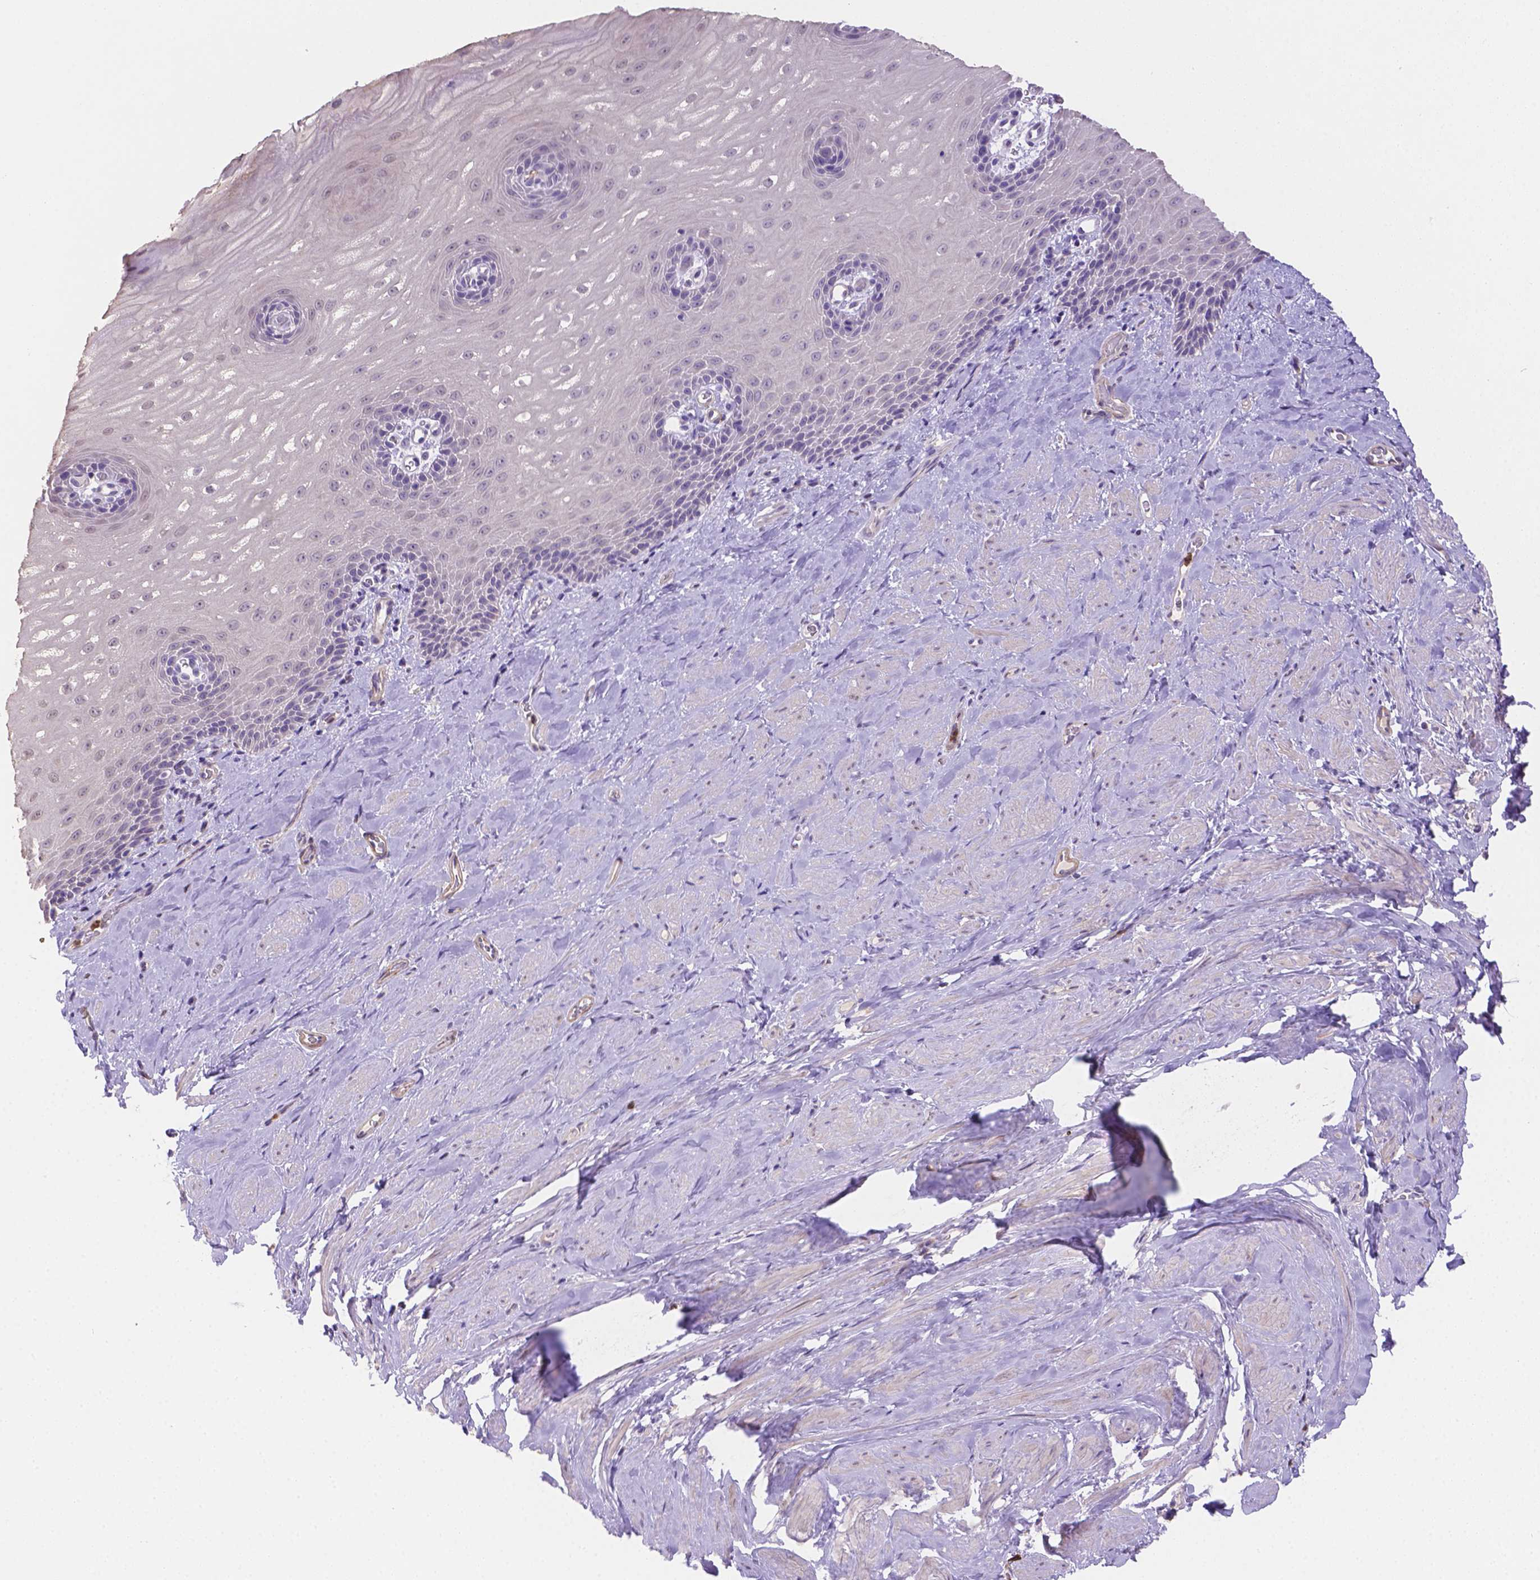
{"staining": {"intensity": "negative", "quantity": "none", "location": "none"}, "tissue": "esophagus", "cell_type": "Squamous epithelial cells", "image_type": "normal", "snomed": [{"axis": "morphology", "description": "Normal tissue, NOS"}, {"axis": "topography", "description": "Esophagus"}], "caption": "A micrograph of human esophagus is negative for staining in squamous epithelial cells. (Stains: DAB immunohistochemistry (IHC) with hematoxylin counter stain, Microscopy: brightfield microscopy at high magnification).", "gene": "NXPE2", "patient": {"sex": "male", "age": 64}}